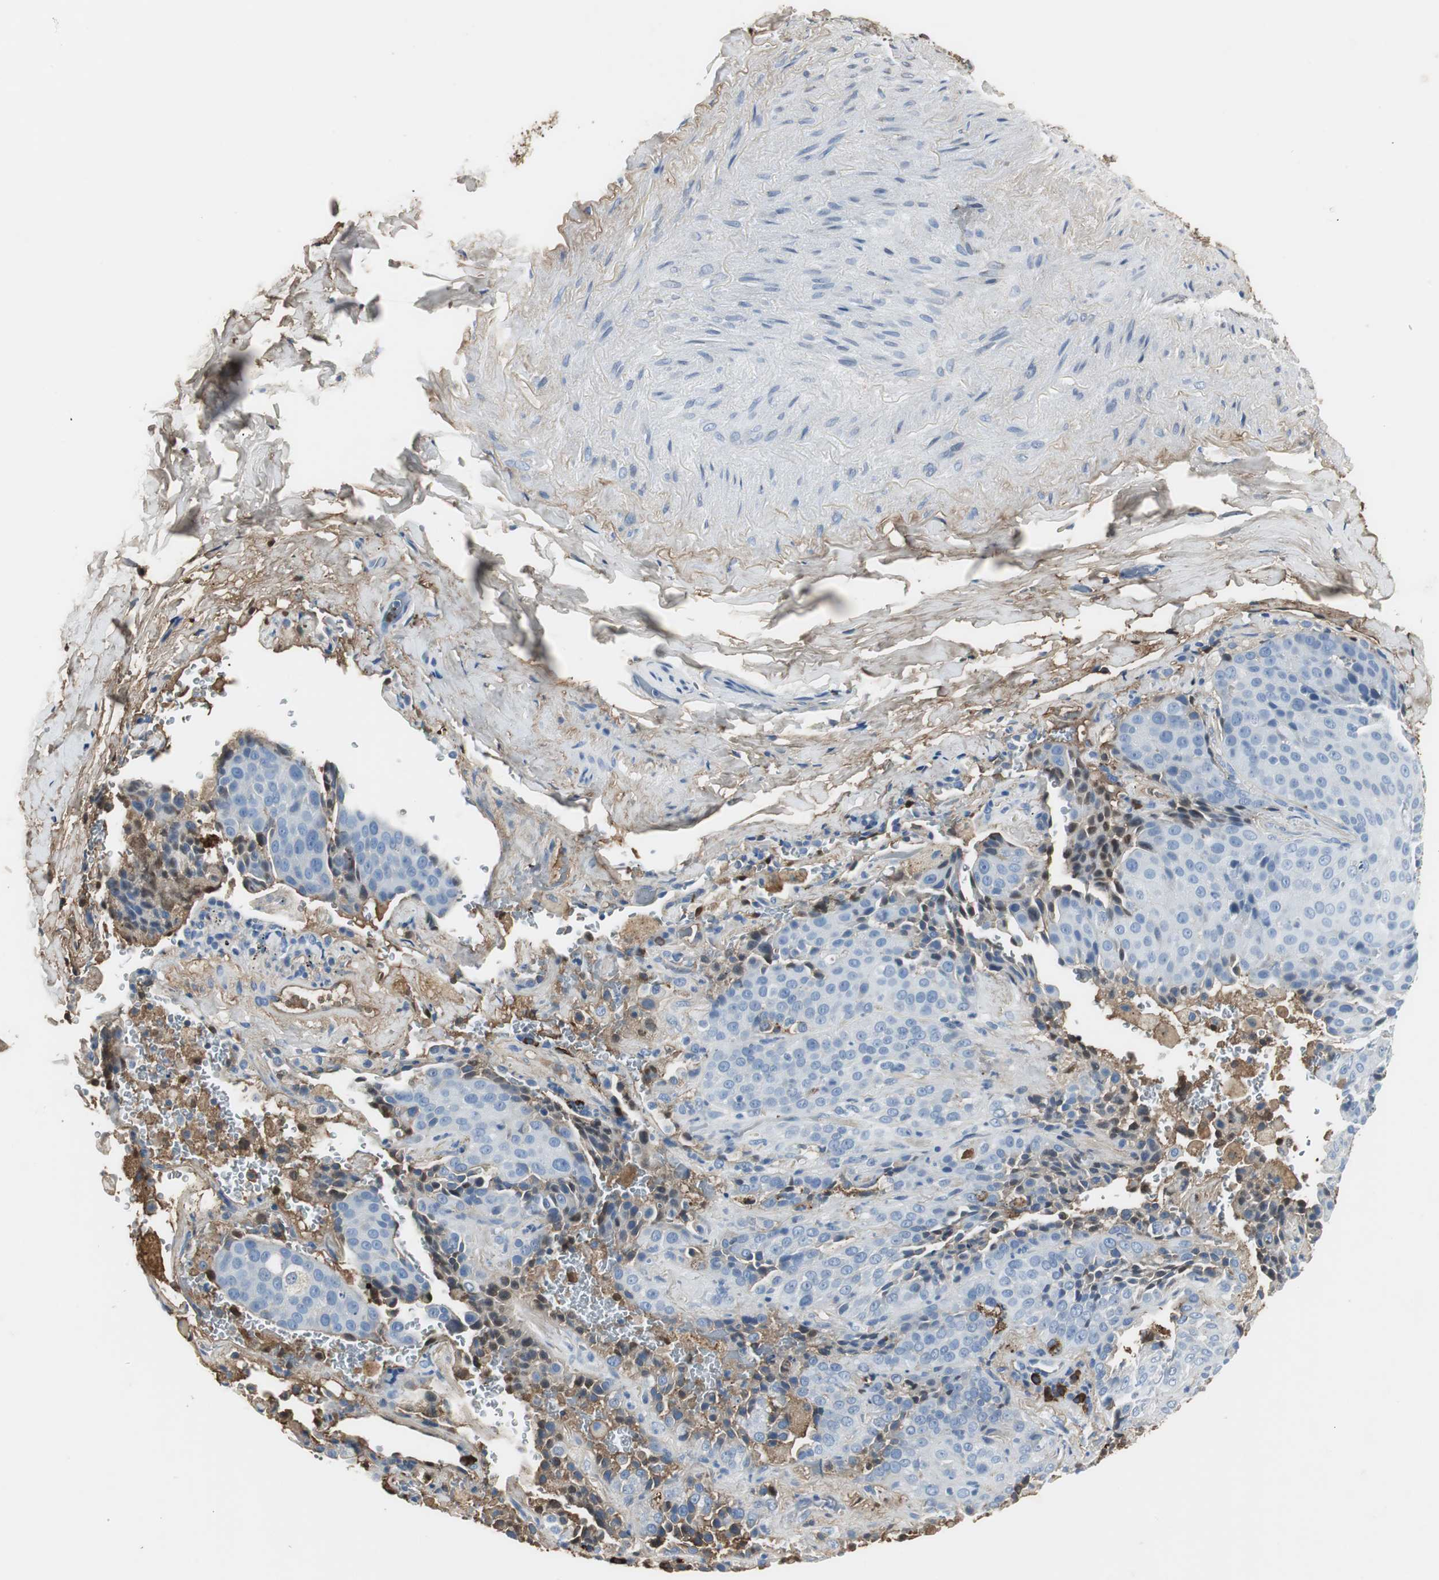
{"staining": {"intensity": "negative", "quantity": "none", "location": "none"}, "tissue": "lung cancer", "cell_type": "Tumor cells", "image_type": "cancer", "snomed": [{"axis": "morphology", "description": "Squamous cell carcinoma, NOS"}, {"axis": "topography", "description": "Lung"}], "caption": "Lung cancer stained for a protein using immunohistochemistry (IHC) shows no positivity tumor cells.", "gene": "IGHA1", "patient": {"sex": "male", "age": 54}}